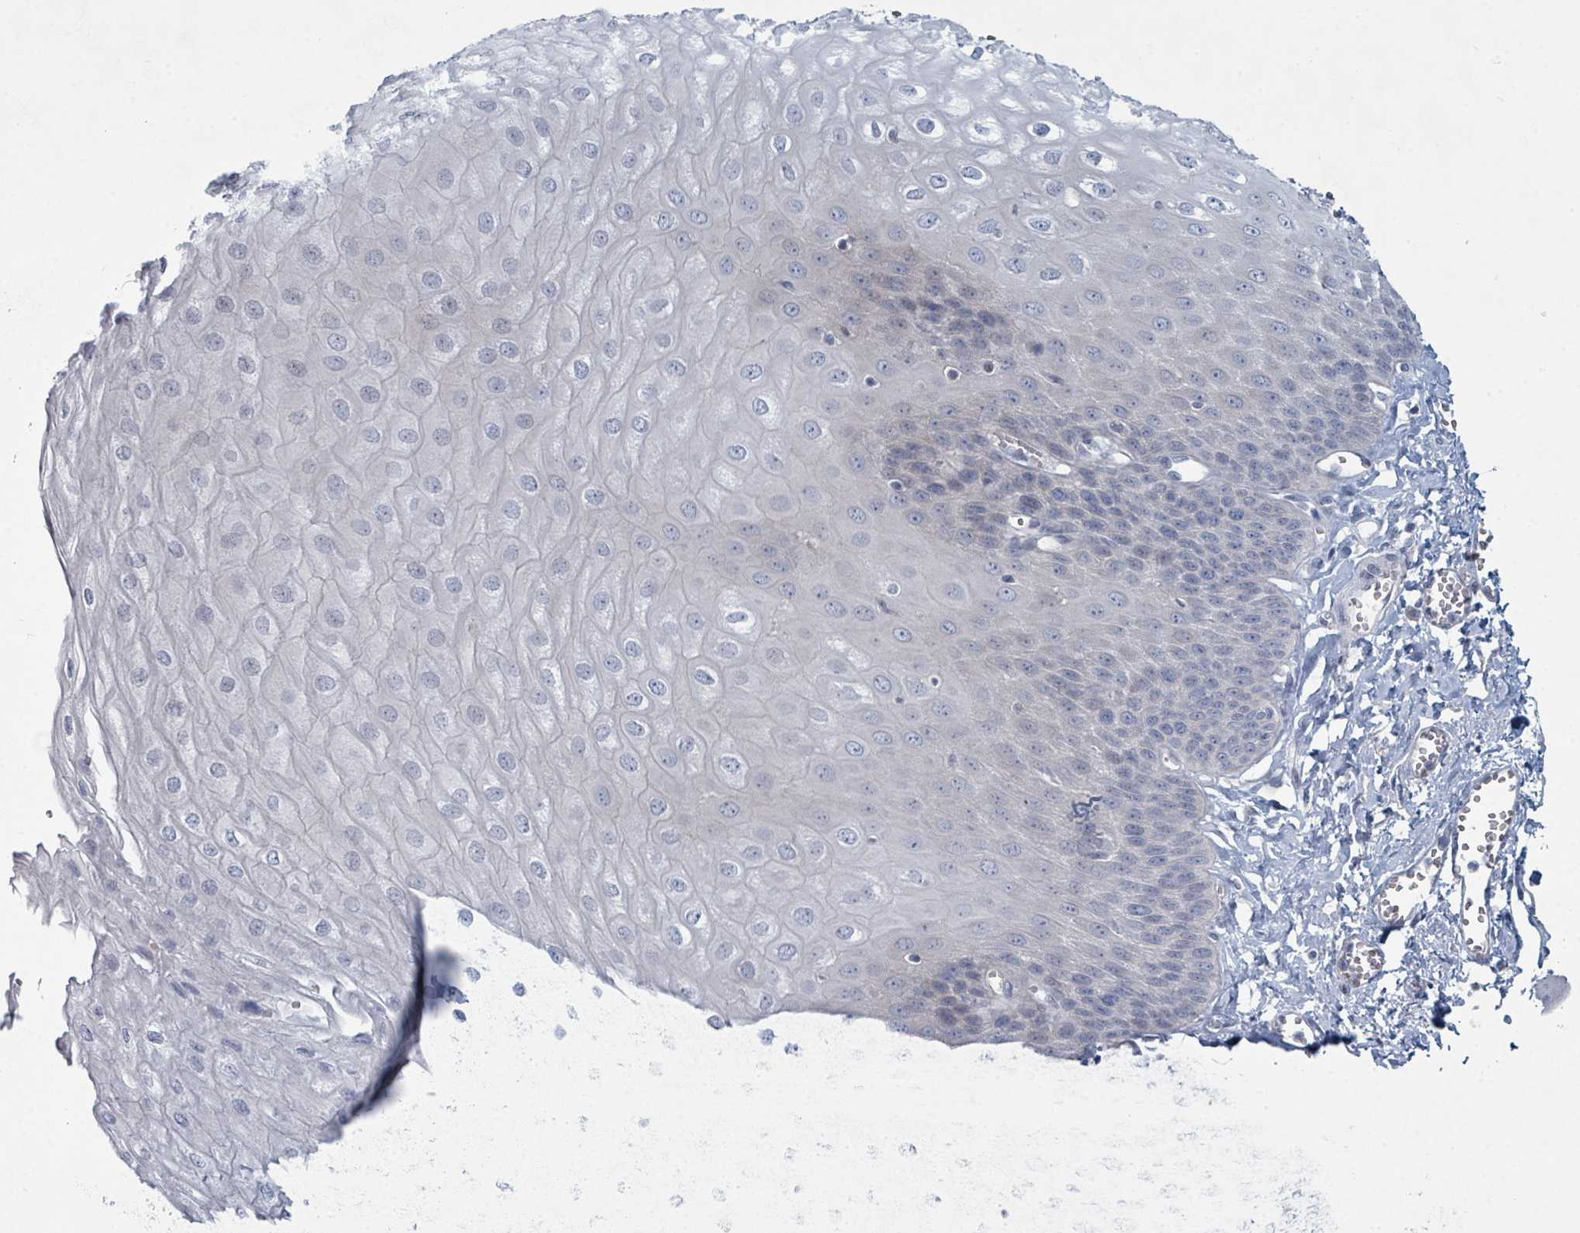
{"staining": {"intensity": "negative", "quantity": "none", "location": "none"}, "tissue": "esophagus", "cell_type": "Squamous epithelial cells", "image_type": "normal", "snomed": [{"axis": "morphology", "description": "Normal tissue, NOS"}, {"axis": "topography", "description": "Esophagus"}], "caption": "A histopathology image of human esophagus is negative for staining in squamous epithelial cells. Brightfield microscopy of immunohistochemistry stained with DAB (brown) and hematoxylin (blue), captured at high magnification.", "gene": "SLC25A45", "patient": {"sex": "male", "age": 60}}